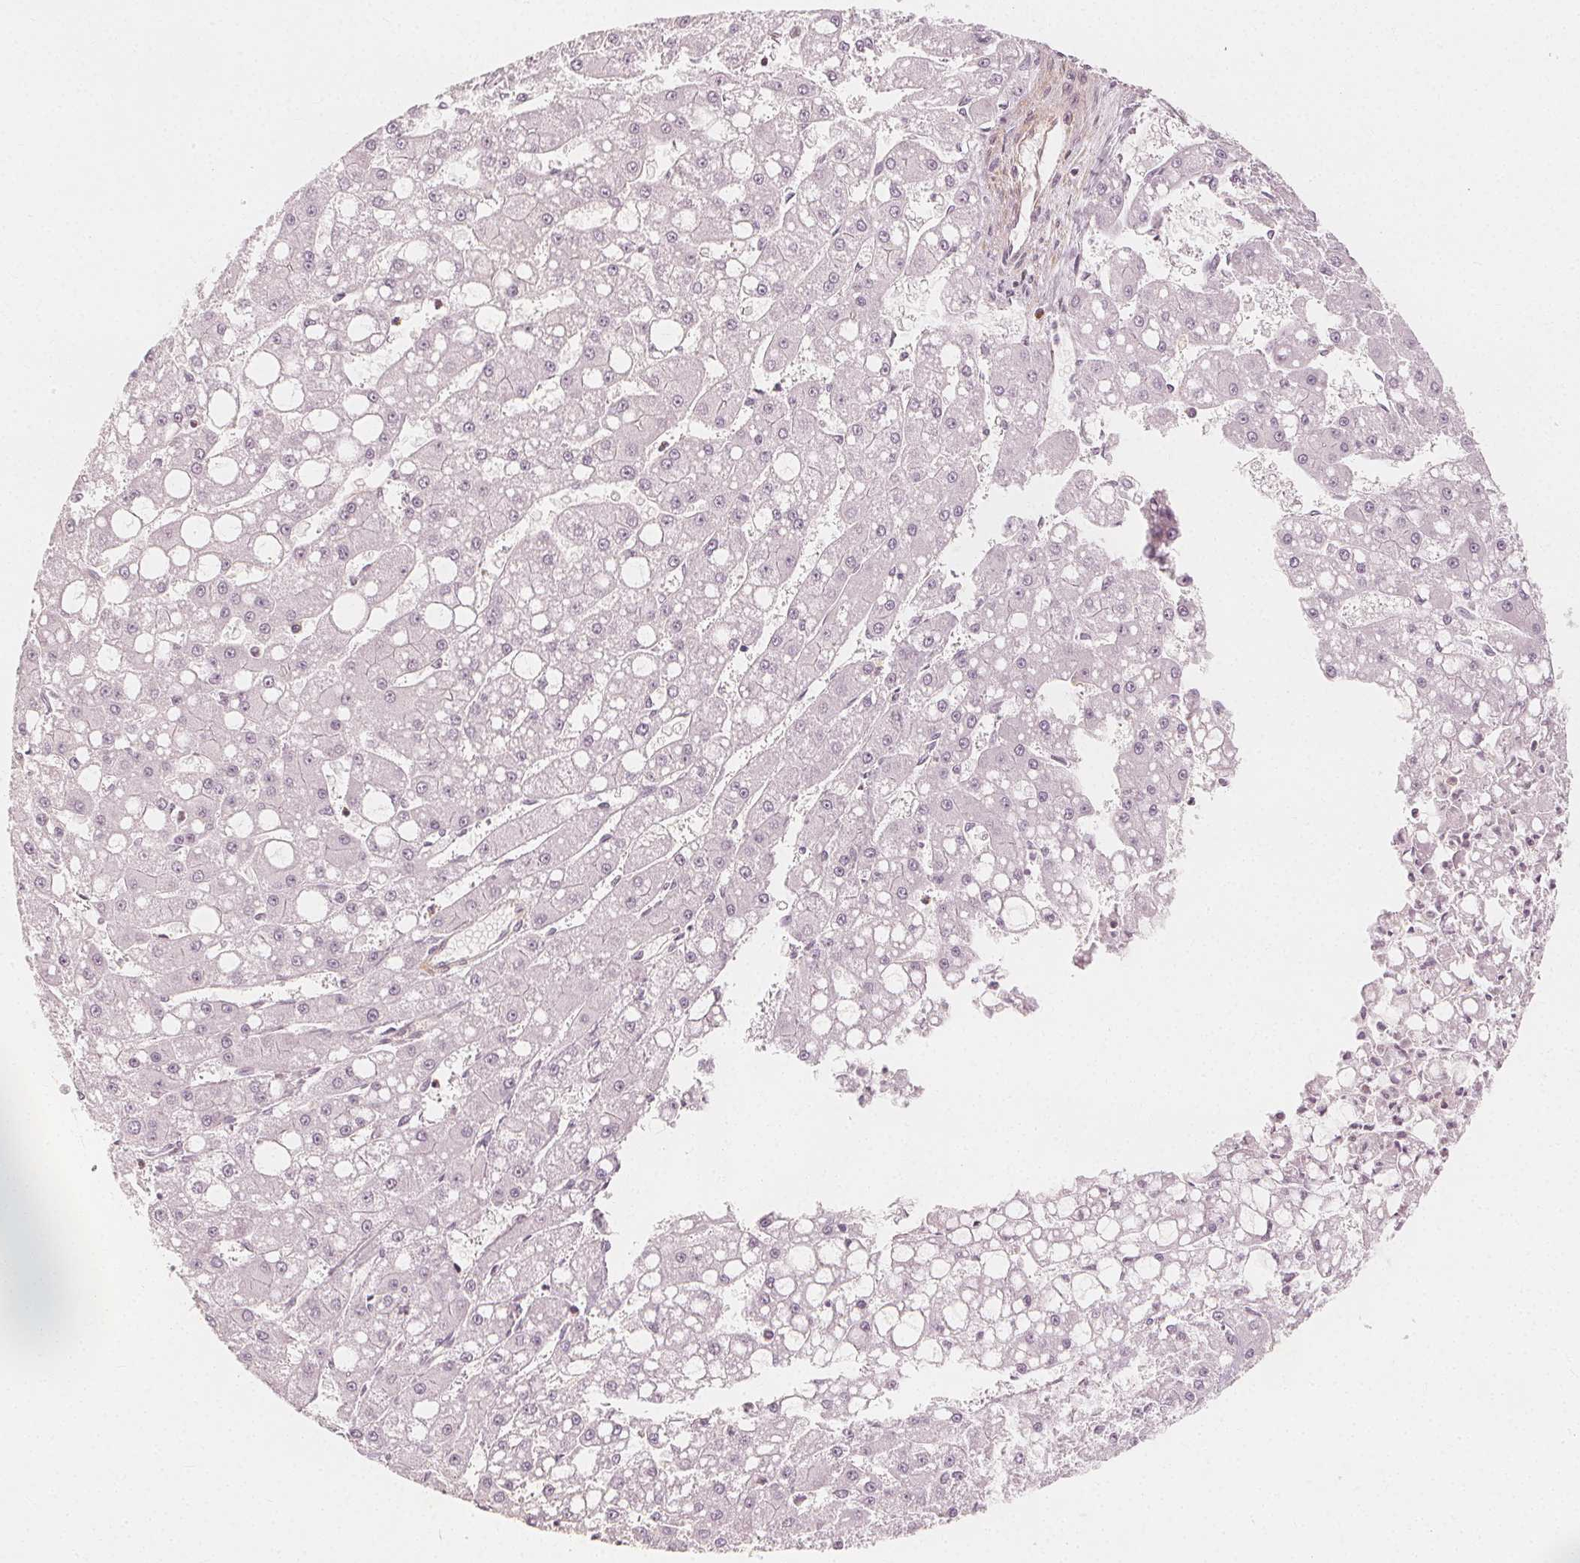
{"staining": {"intensity": "negative", "quantity": "none", "location": "none"}, "tissue": "liver cancer", "cell_type": "Tumor cells", "image_type": "cancer", "snomed": [{"axis": "morphology", "description": "Carcinoma, Hepatocellular, NOS"}, {"axis": "topography", "description": "Liver"}], "caption": "A high-resolution histopathology image shows IHC staining of hepatocellular carcinoma (liver), which displays no significant expression in tumor cells.", "gene": "ARHGAP26", "patient": {"sex": "male", "age": 67}}